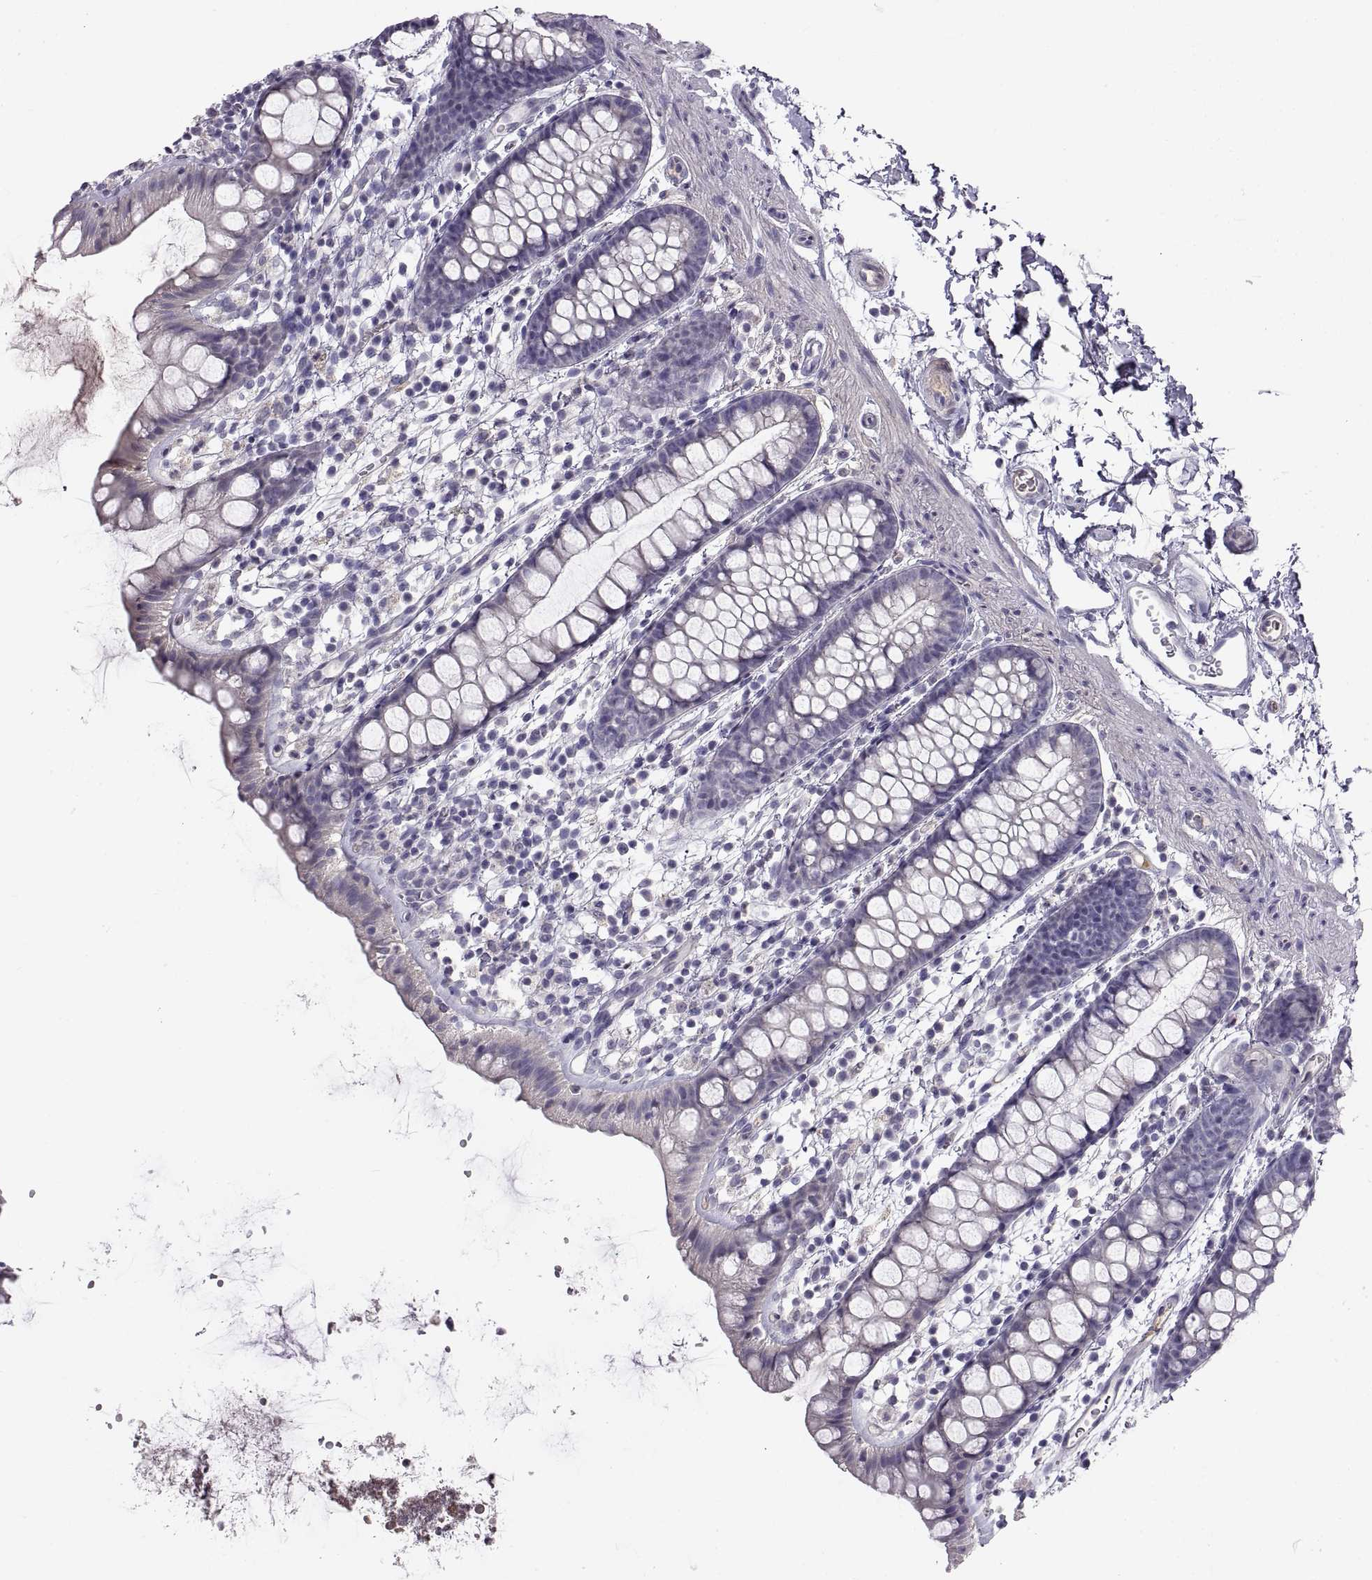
{"staining": {"intensity": "negative", "quantity": "none", "location": "none"}, "tissue": "rectum", "cell_type": "Glandular cells", "image_type": "normal", "snomed": [{"axis": "morphology", "description": "Normal tissue, NOS"}, {"axis": "topography", "description": "Rectum"}], "caption": "This histopathology image is of unremarkable rectum stained with immunohistochemistry to label a protein in brown with the nuclei are counter-stained blue. There is no positivity in glandular cells. (DAB (3,3'-diaminobenzidine) IHC, high magnification).", "gene": "ADAM32", "patient": {"sex": "male", "age": 57}}